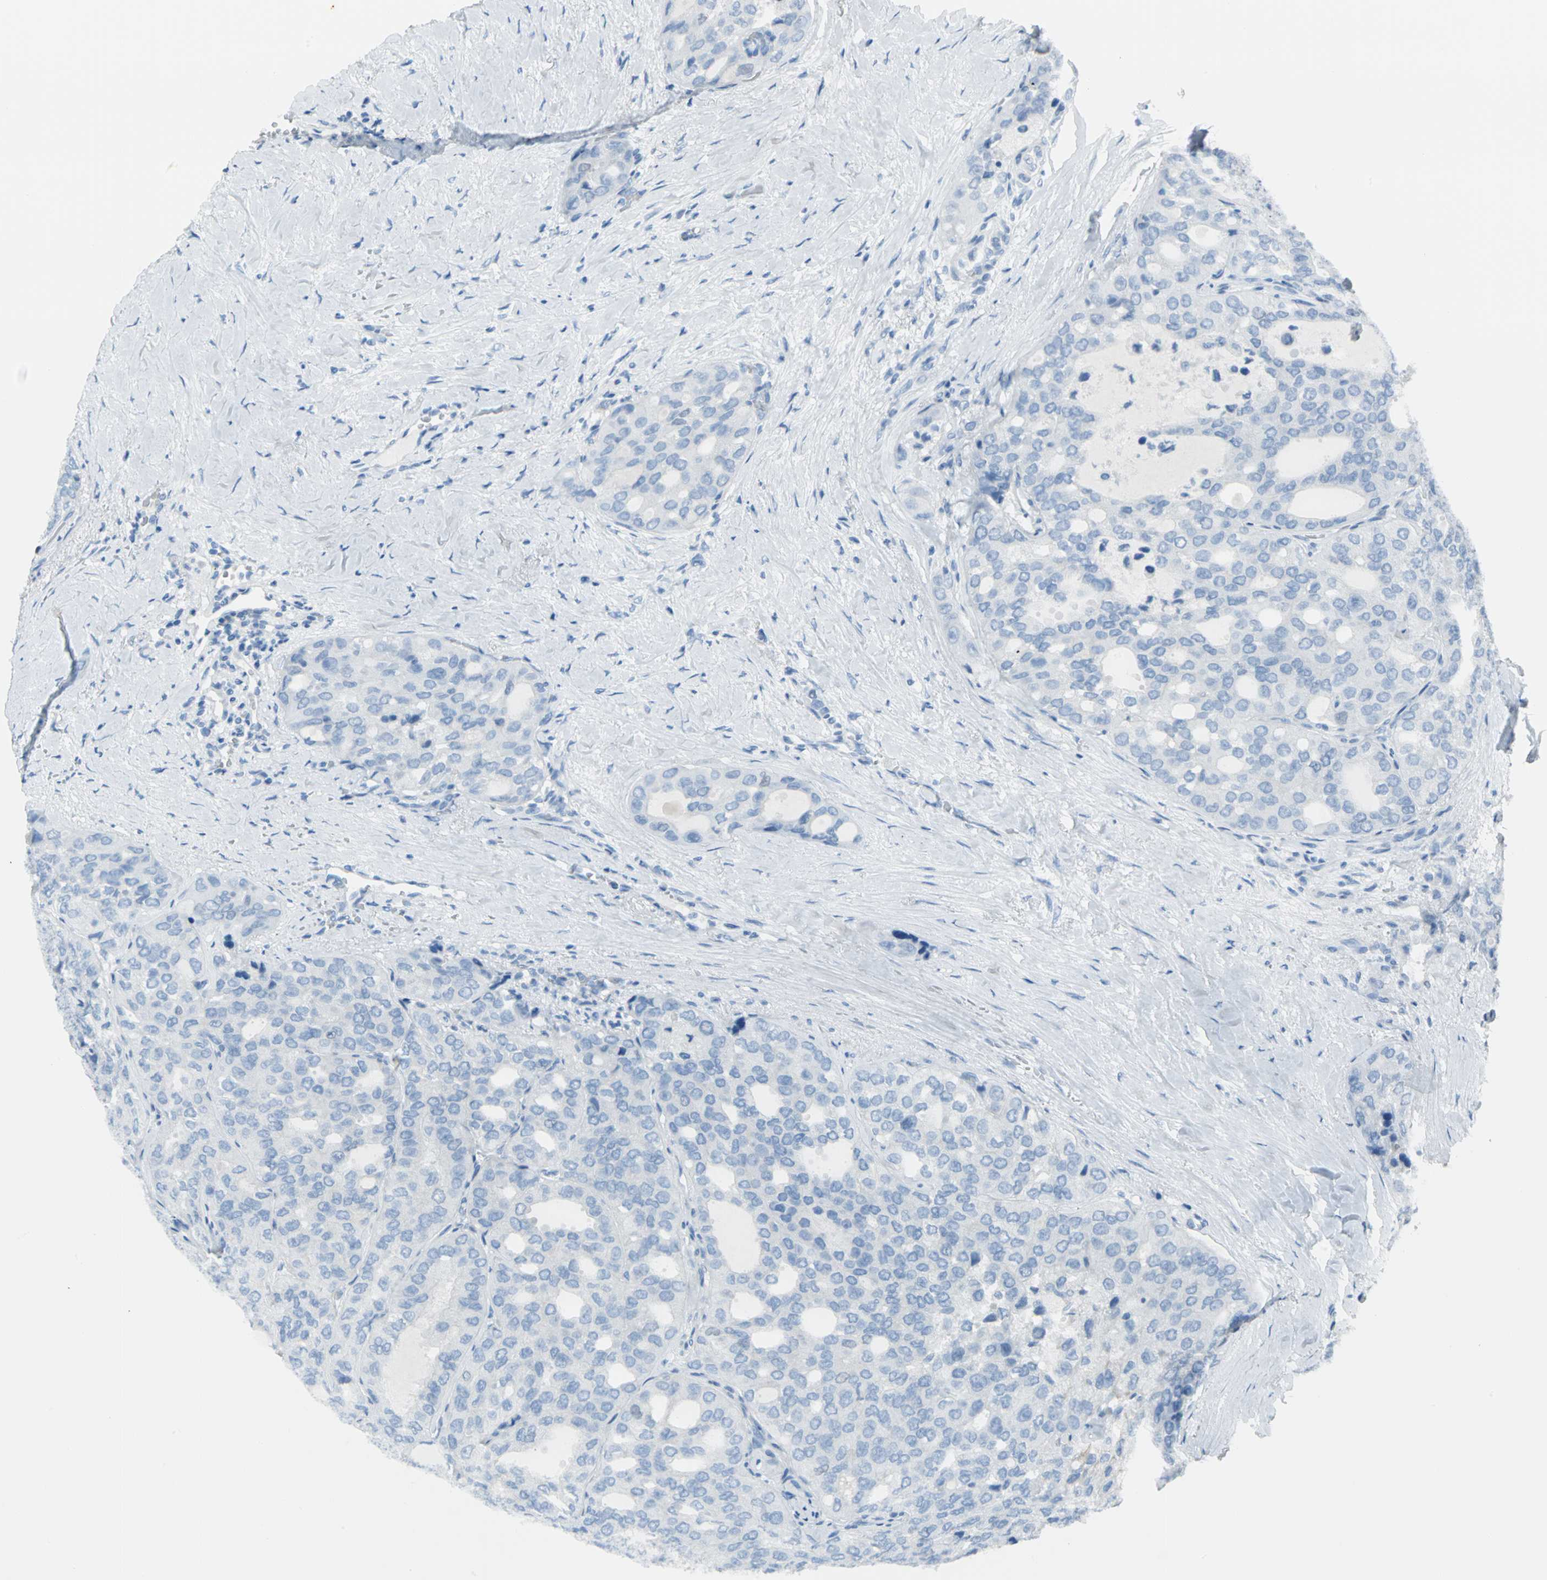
{"staining": {"intensity": "moderate", "quantity": "<25%", "location": "nuclear"}, "tissue": "thyroid cancer", "cell_type": "Tumor cells", "image_type": "cancer", "snomed": [{"axis": "morphology", "description": "Follicular adenoma carcinoma, NOS"}, {"axis": "topography", "description": "Thyroid gland"}], "caption": "Tumor cells demonstrate low levels of moderate nuclear positivity in approximately <25% of cells in thyroid cancer (follicular adenoma carcinoma).", "gene": "MCM3", "patient": {"sex": "male", "age": 75}}